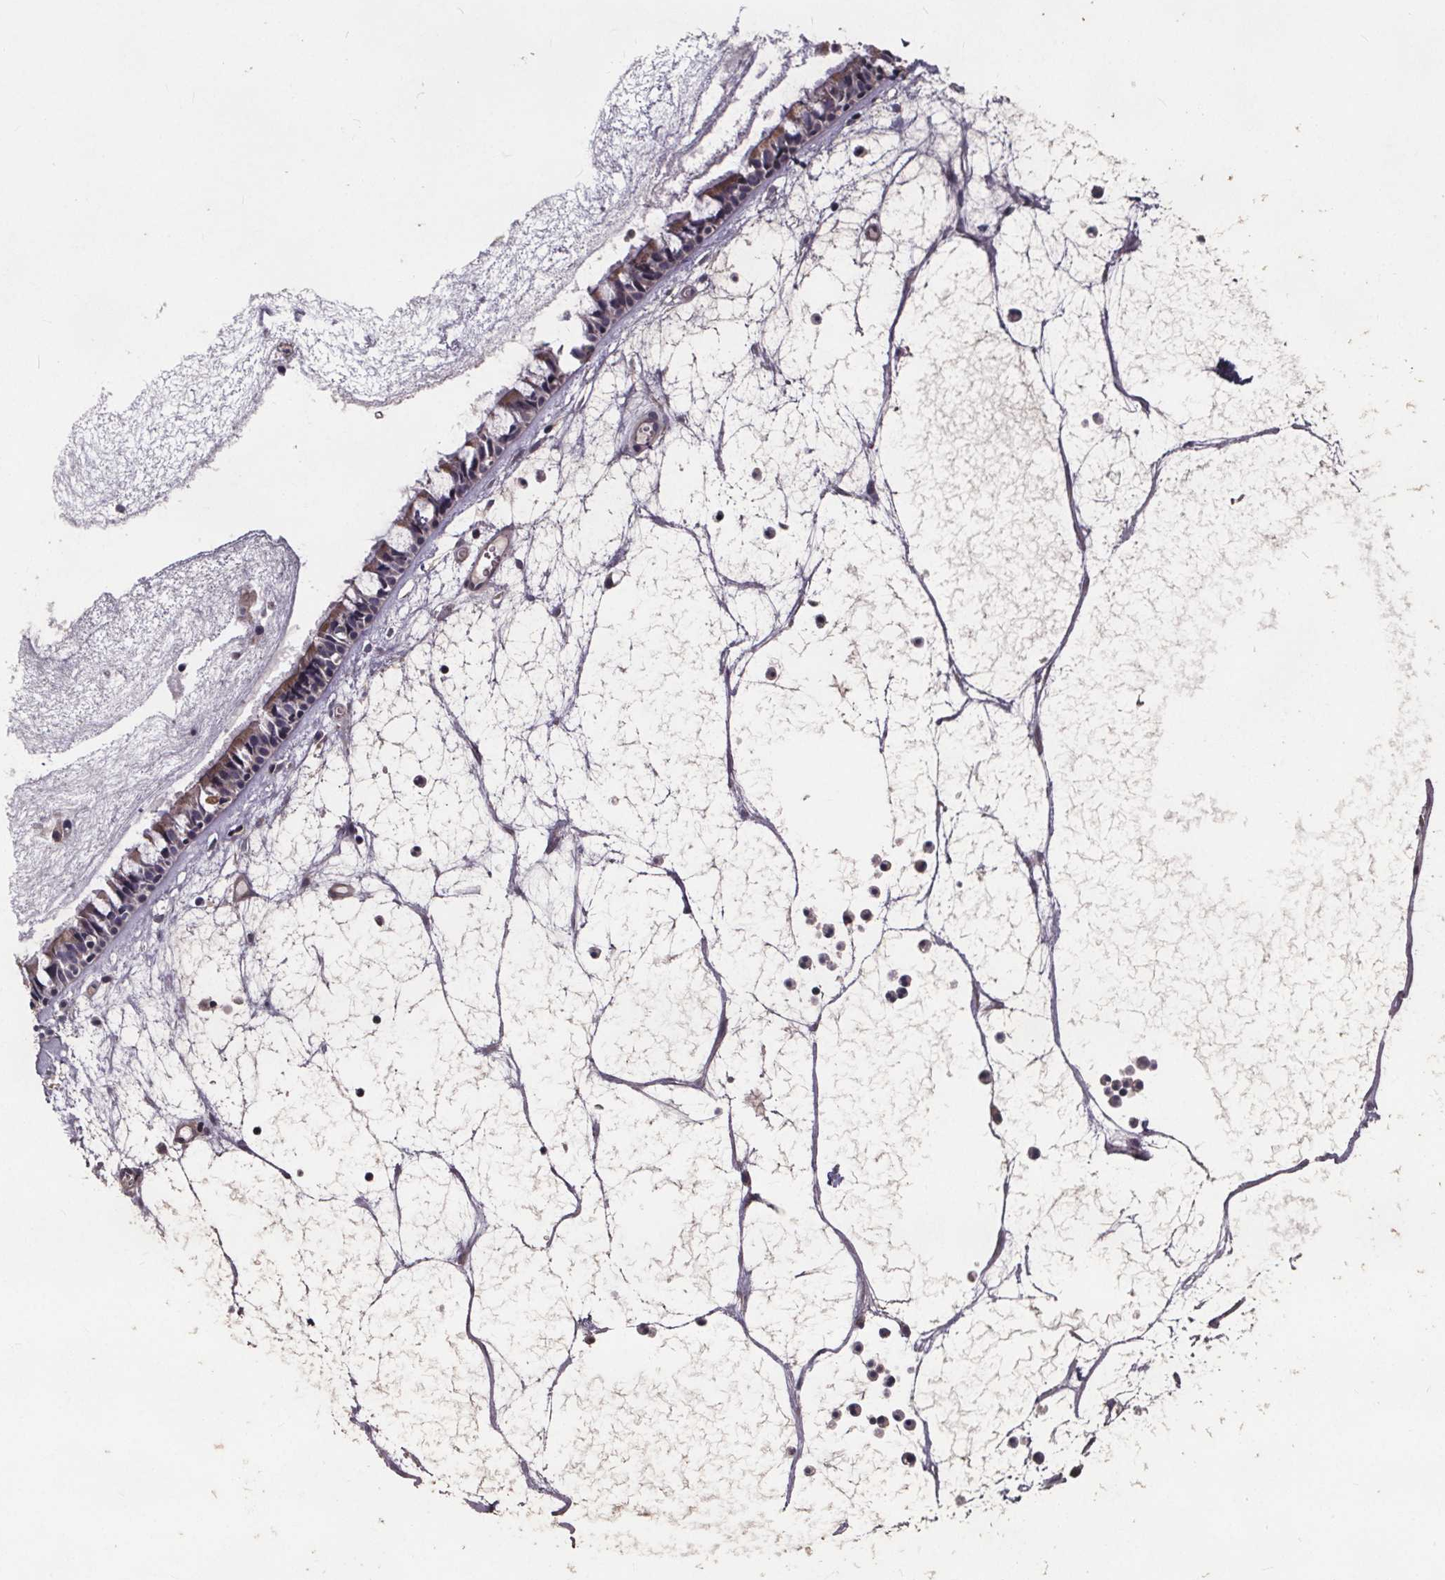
{"staining": {"intensity": "moderate", "quantity": "25%-75%", "location": "cytoplasmic/membranous"}, "tissue": "nasopharynx", "cell_type": "Respiratory epithelial cells", "image_type": "normal", "snomed": [{"axis": "morphology", "description": "Normal tissue, NOS"}, {"axis": "topography", "description": "Nasopharynx"}], "caption": "This image exhibits immunohistochemistry (IHC) staining of unremarkable nasopharynx, with medium moderate cytoplasmic/membranous staining in about 25%-75% of respiratory epithelial cells.", "gene": "YME1L1", "patient": {"sex": "male", "age": 31}}